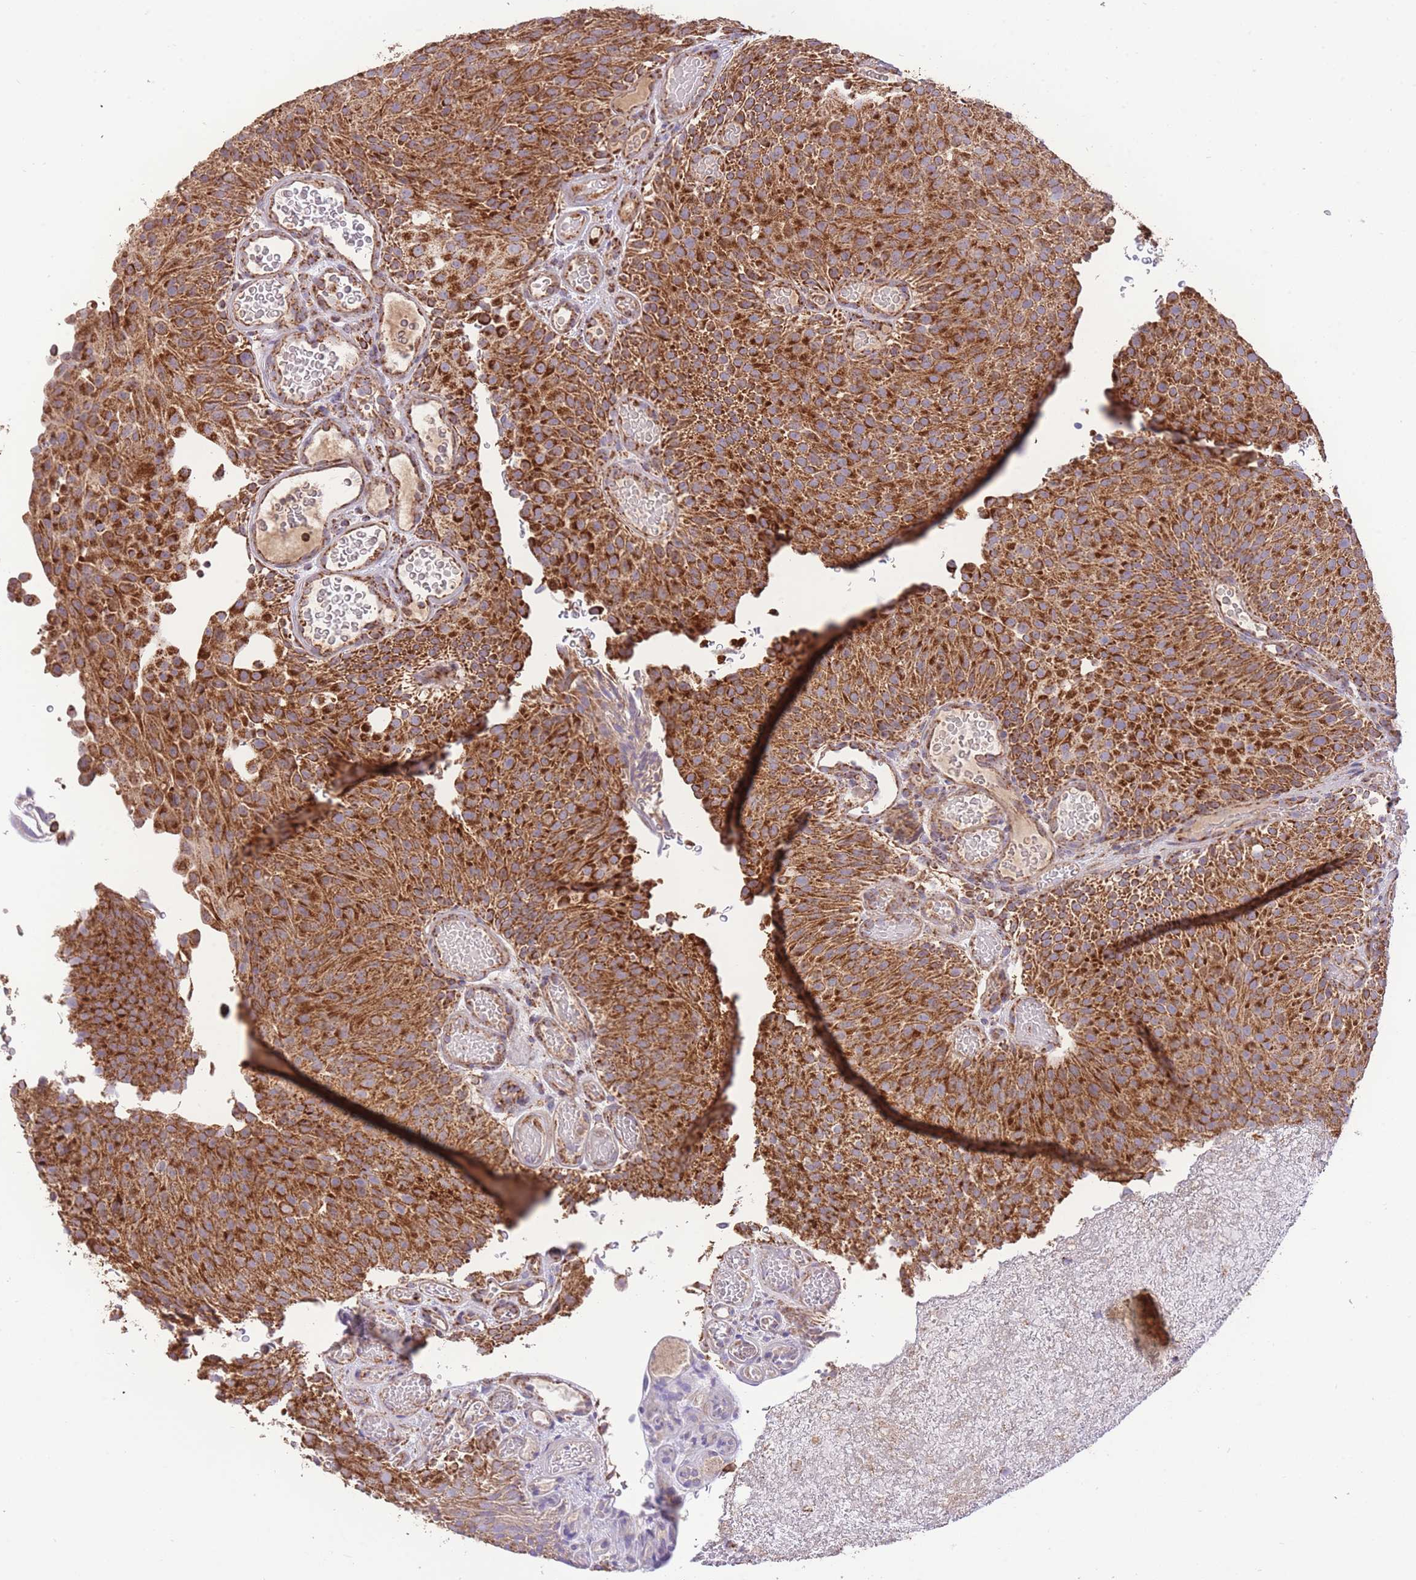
{"staining": {"intensity": "strong", "quantity": ">75%", "location": "cytoplasmic/membranous"}, "tissue": "urothelial cancer", "cell_type": "Tumor cells", "image_type": "cancer", "snomed": [{"axis": "morphology", "description": "Urothelial carcinoma, Low grade"}, {"axis": "topography", "description": "Urinary bladder"}], "caption": "Brown immunohistochemical staining in human urothelial cancer displays strong cytoplasmic/membranous positivity in approximately >75% of tumor cells. (Brightfield microscopy of DAB IHC at high magnification).", "gene": "PREP", "patient": {"sex": "male", "age": 78}}